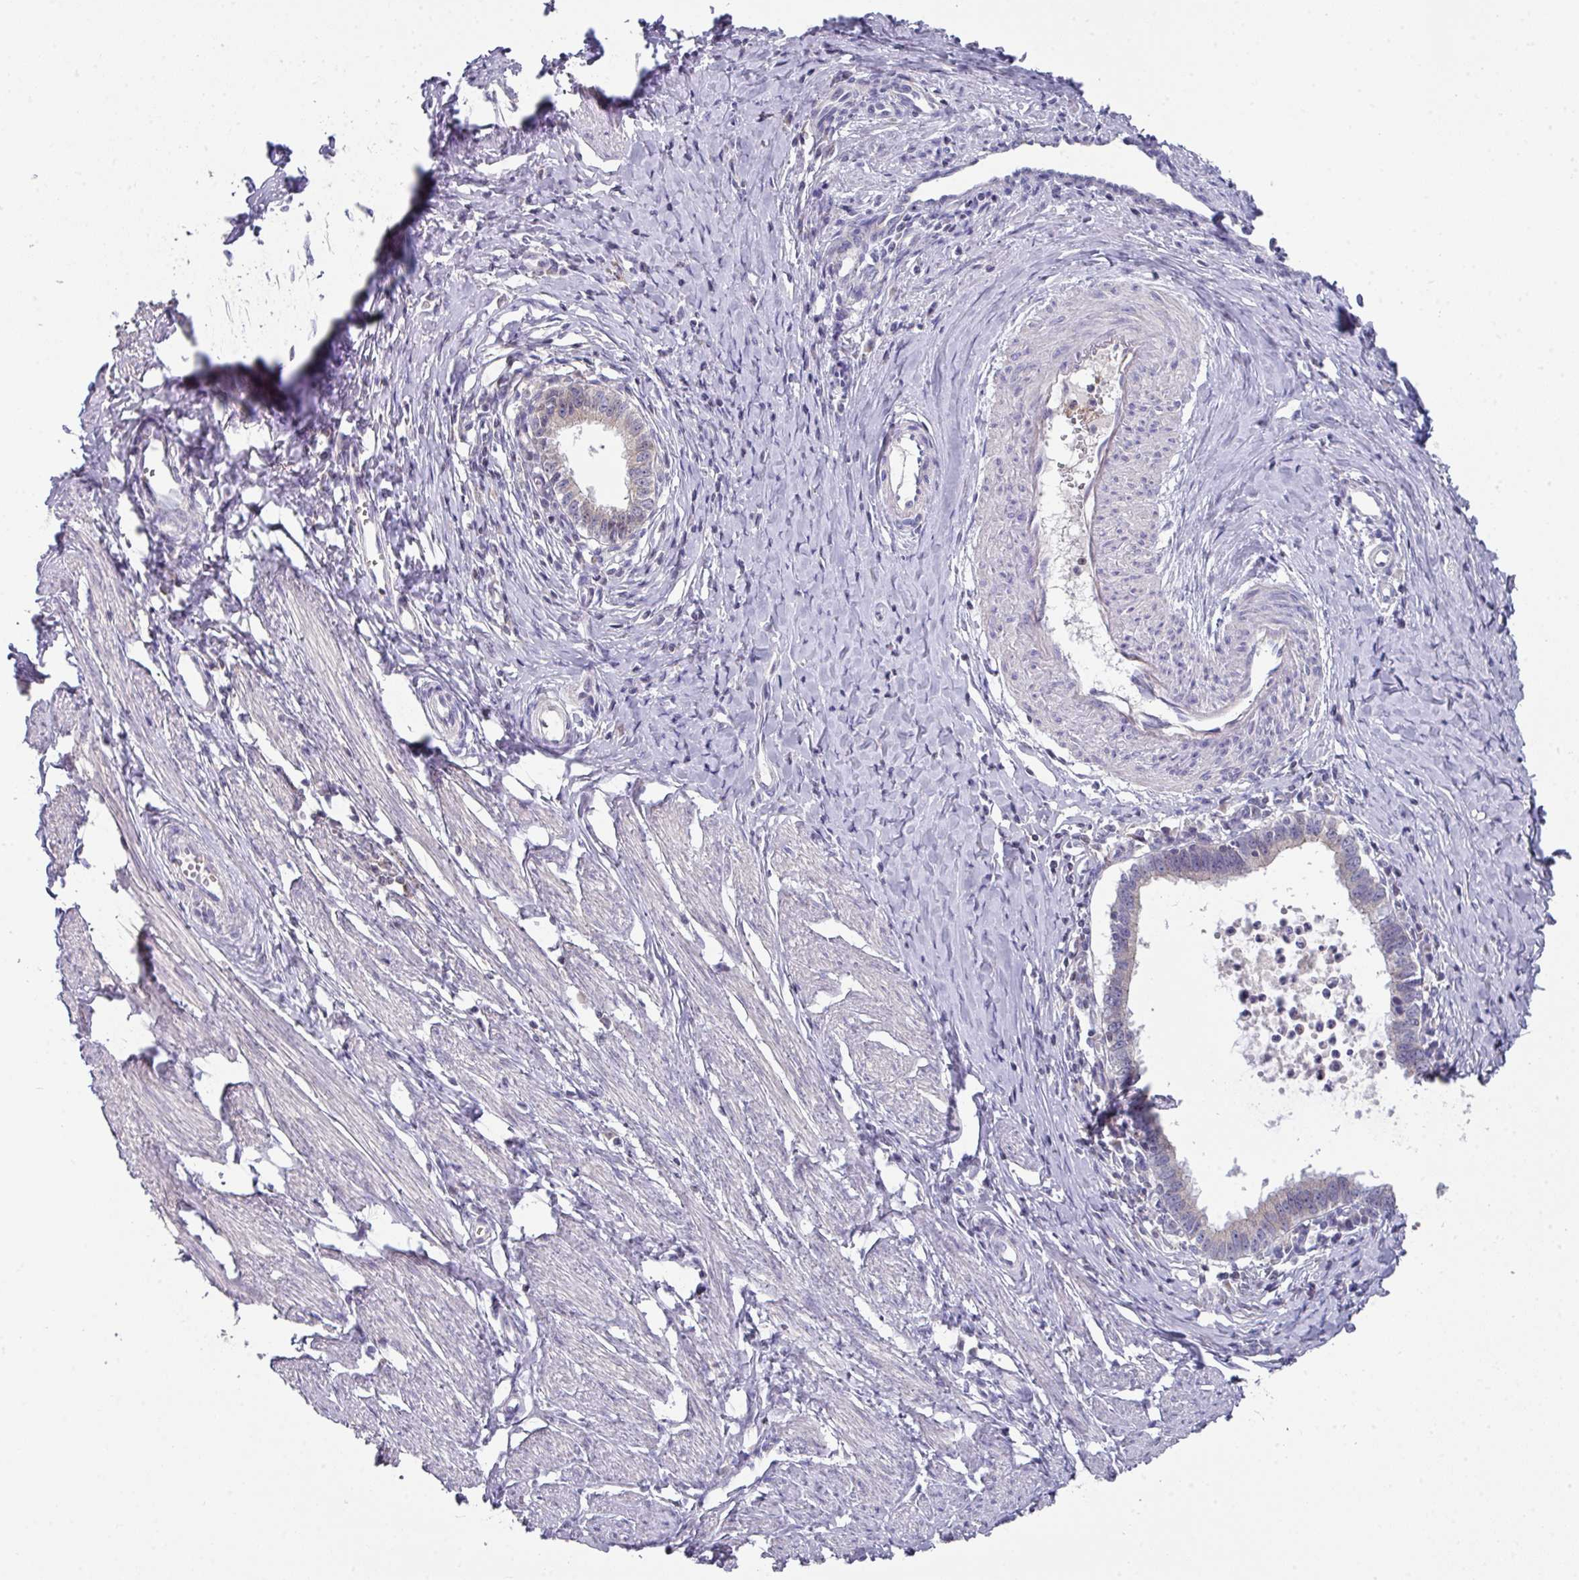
{"staining": {"intensity": "weak", "quantity": "<25%", "location": "cytoplasmic/membranous"}, "tissue": "cervical cancer", "cell_type": "Tumor cells", "image_type": "cancer", "snomed": [{"axis": "morphology", "description": "Adenocarcinoma, NOS"}, {"axis": "topography", "description": "Cervix"}], "caption": "Cervical cancer (adenocarcinoma) stained for a protein using immunohistochemistry (IHC) displays no positivity tumor cells.", "gene": "DCAF12L2", "patient": {"sex": "female", "age": 36}}